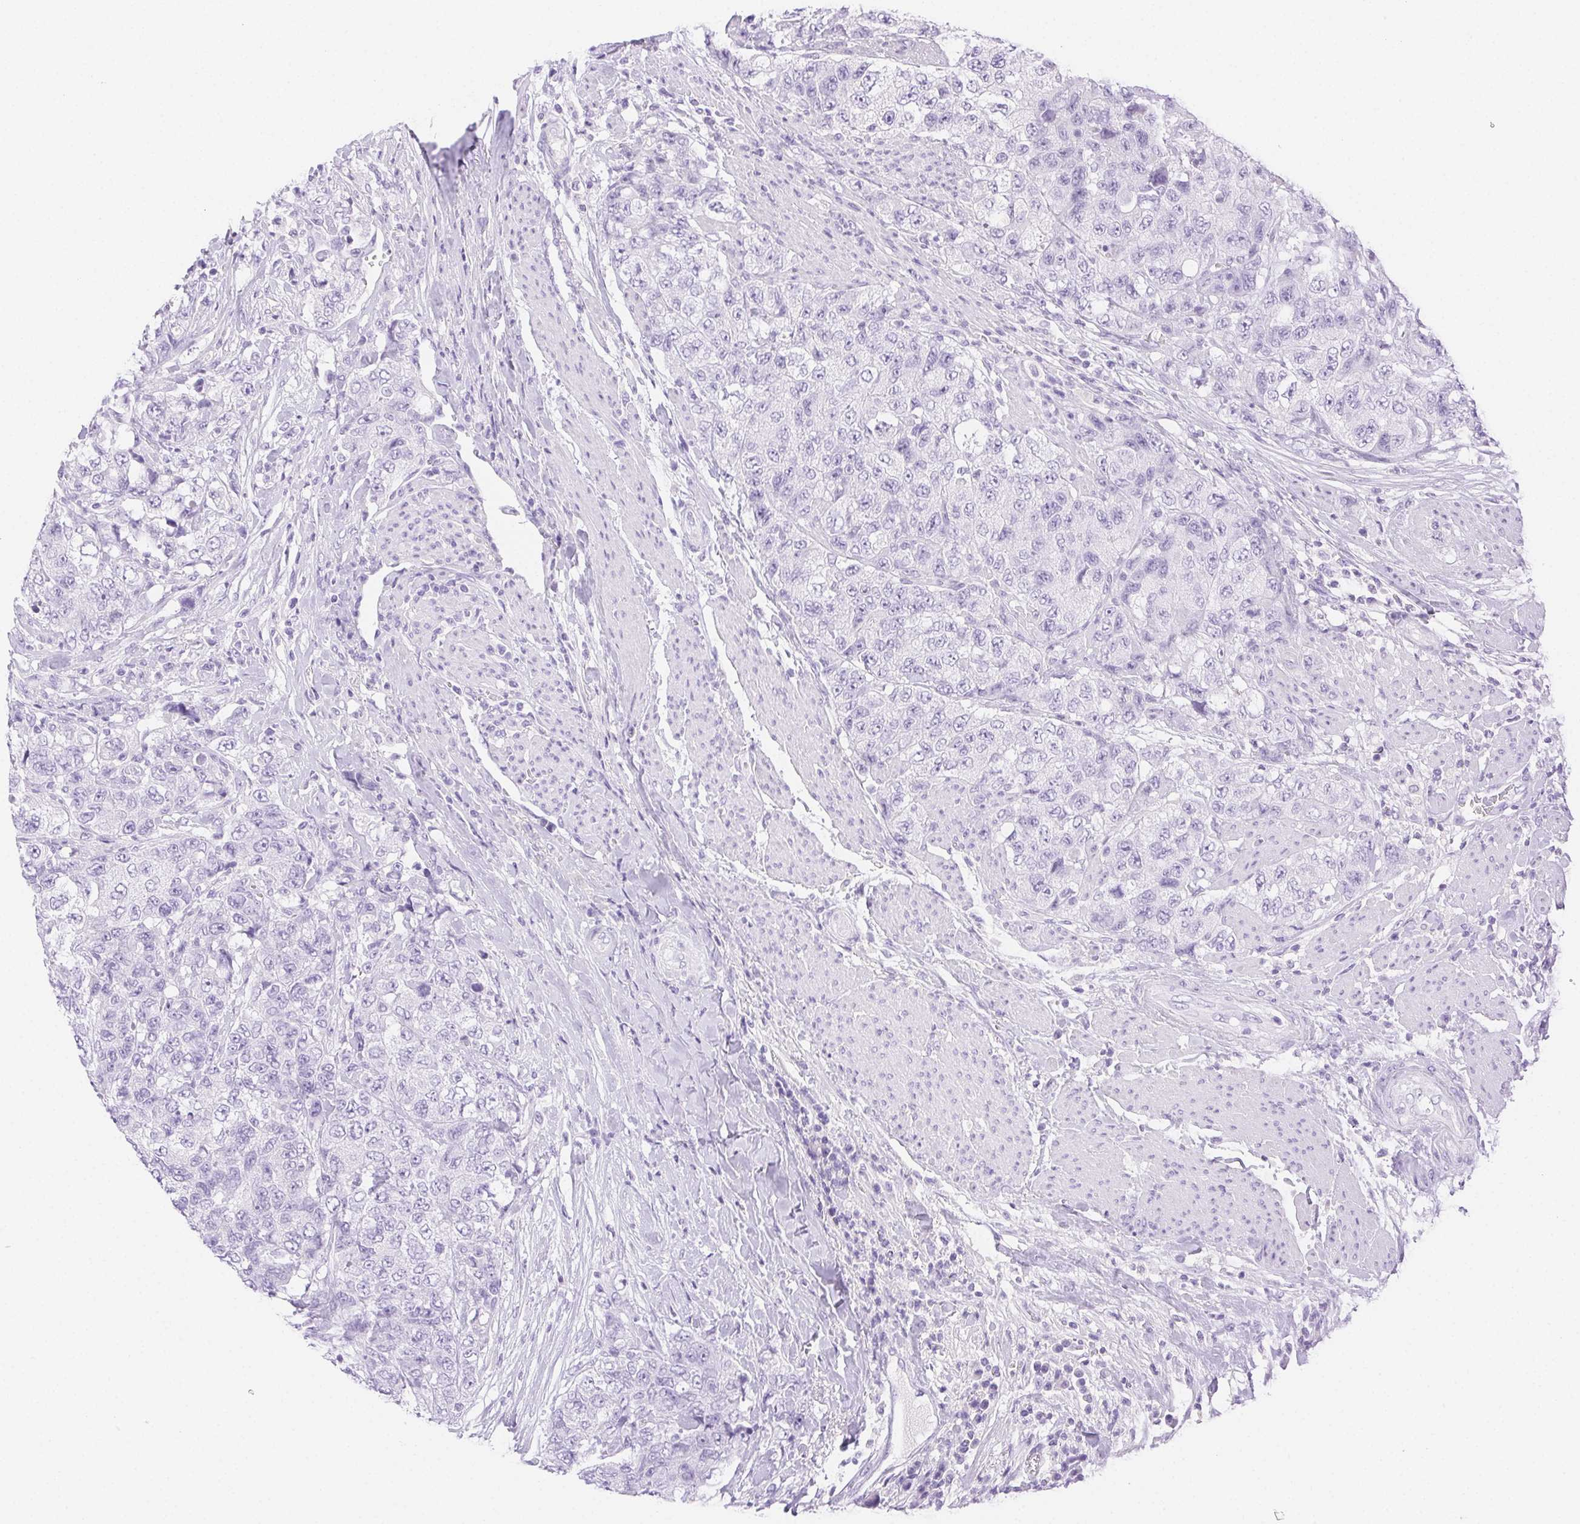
{"staining": {"intensity": "negative", "quantity": "none", "location": "none"}, "tissue": "urothelial cancer", "cell_type": "Tumor cells", "image_type": "cancer", "snomed": [{"axis": "morphology", "description": "Urothelial carcinoma, High grade"}, {"axis": "topography", "description": "Urinary bladder"}], "caption": "A micrograph of human urothelial cancer is negative for staining in tumor cells.", "gene": "SPACA4", "patient": {"sex": "female", "age": 78}}